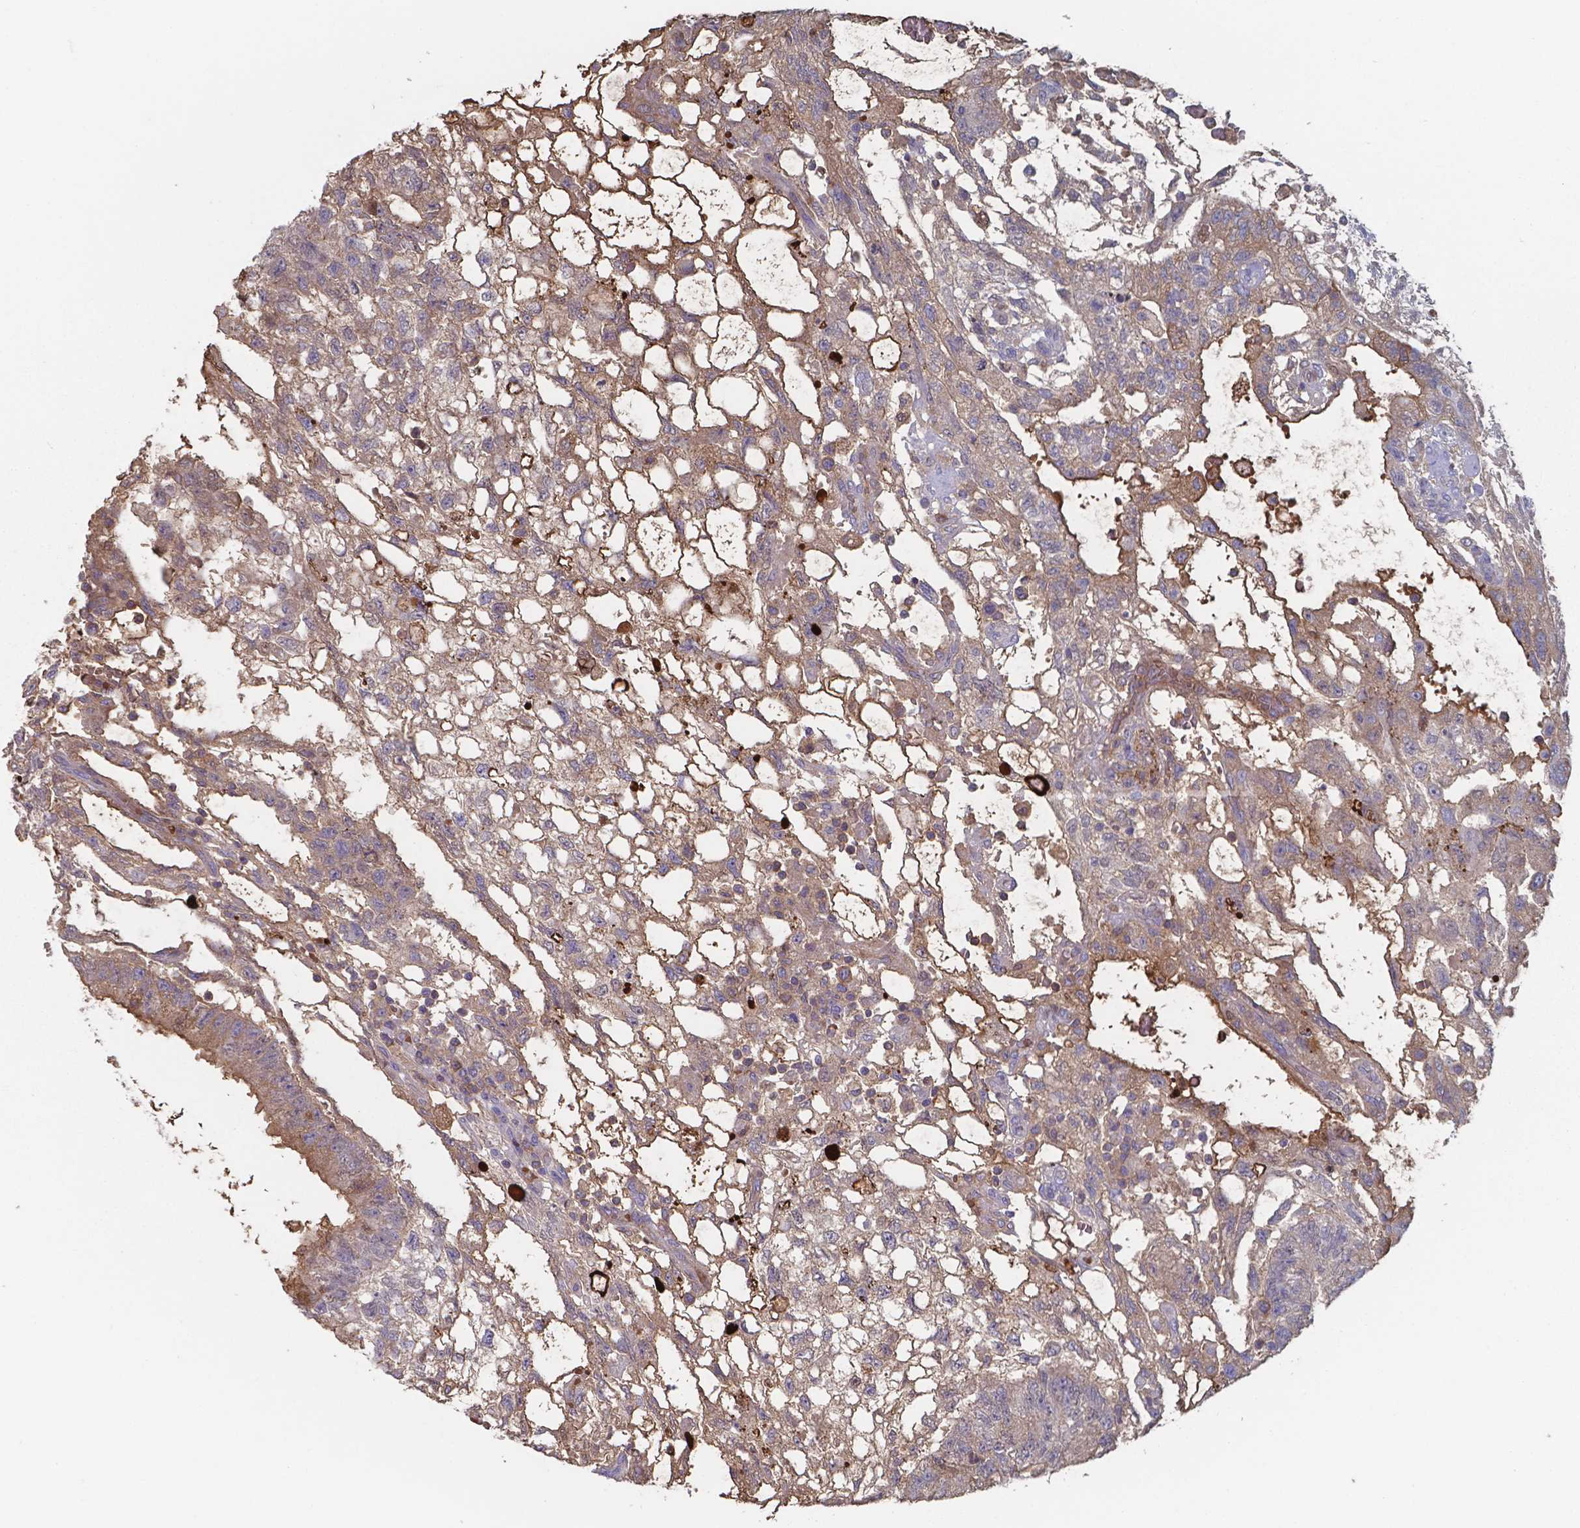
{"staining": {"intensity": "weak", "quantity": ">75%", "location": "cytoplasmic/membranous"}, "tissue": "testis cancer", "cell_type": "Tumor cells", "image_type": "cancer", "snomed": [{"axis": "morphology", "description": "Carcinoma, Embryonal, NOS"}, {"axis": "topography", "description": "Testis"}], "caption": "A histopathology image showing weak cytoplasmic/membranous expression in approximately >75% of tumor cells in testis cancer (embryonal carcinoma), as visualized by brown immunohistochemical staining.", "gene": "BTBD17", "patient": {"sex": "male", "age": 32}}